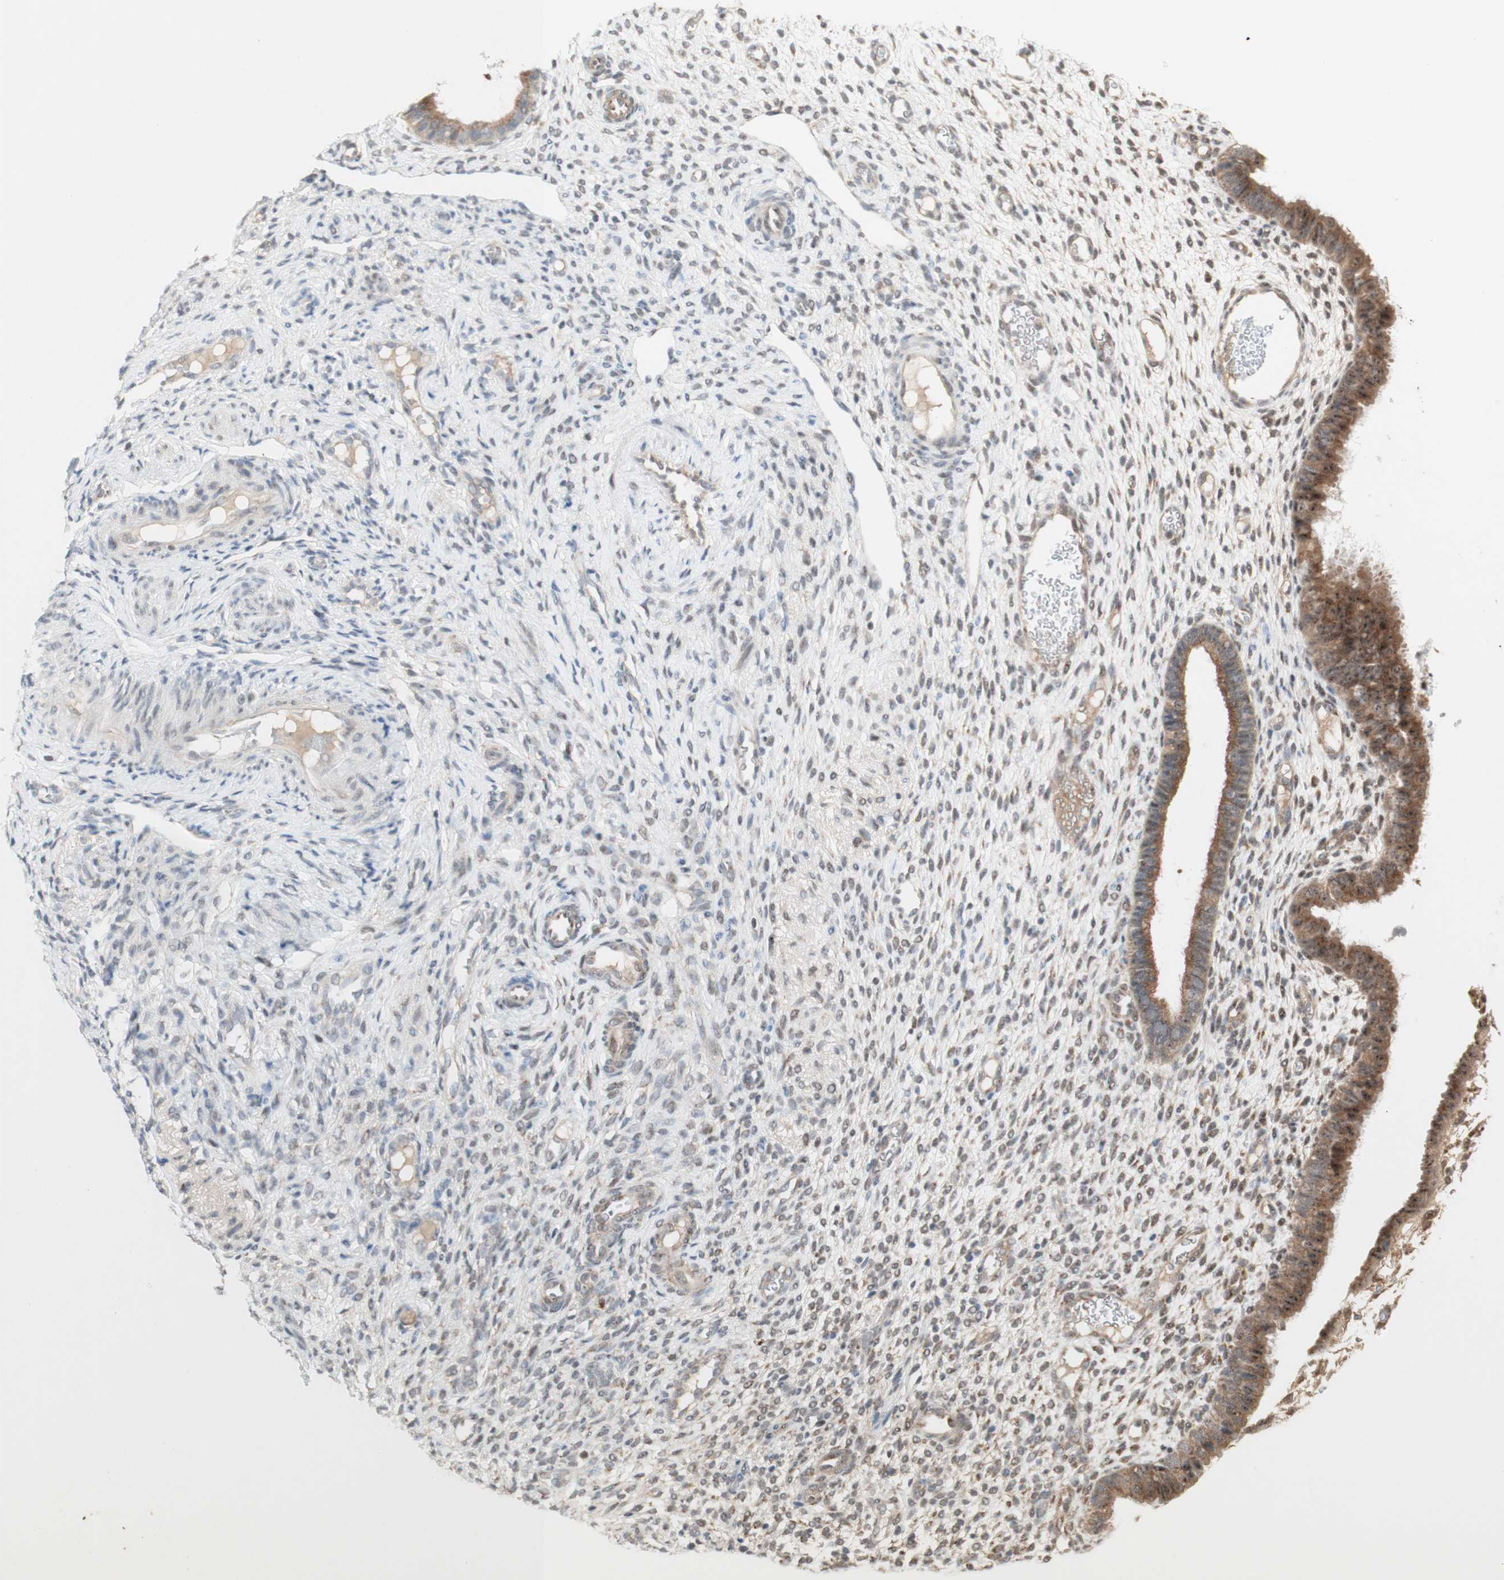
{"staining": {"intensity": "weak", "quantity": "25%-75%", "location": "cytoplasmic/membranous"}, "tissue": "endometrium", "cell_type": "Cells in endometrial stroma", "image_type": "normal", "snomed": [{"axis": "morphology", "description": "Normal tissue, NOS"}, {"axis": "topography", "description": "Endometrium"}], "caption": "Endometrium stained for a protein demonstrates weak cytoplasmic/membranous positivity in cells in endometrial stroma. (DAB IHC, brown staining for protein, blue staining for nuclei).", "gene": "CYLD", "patient": {"sex": "female", "age": 61}}